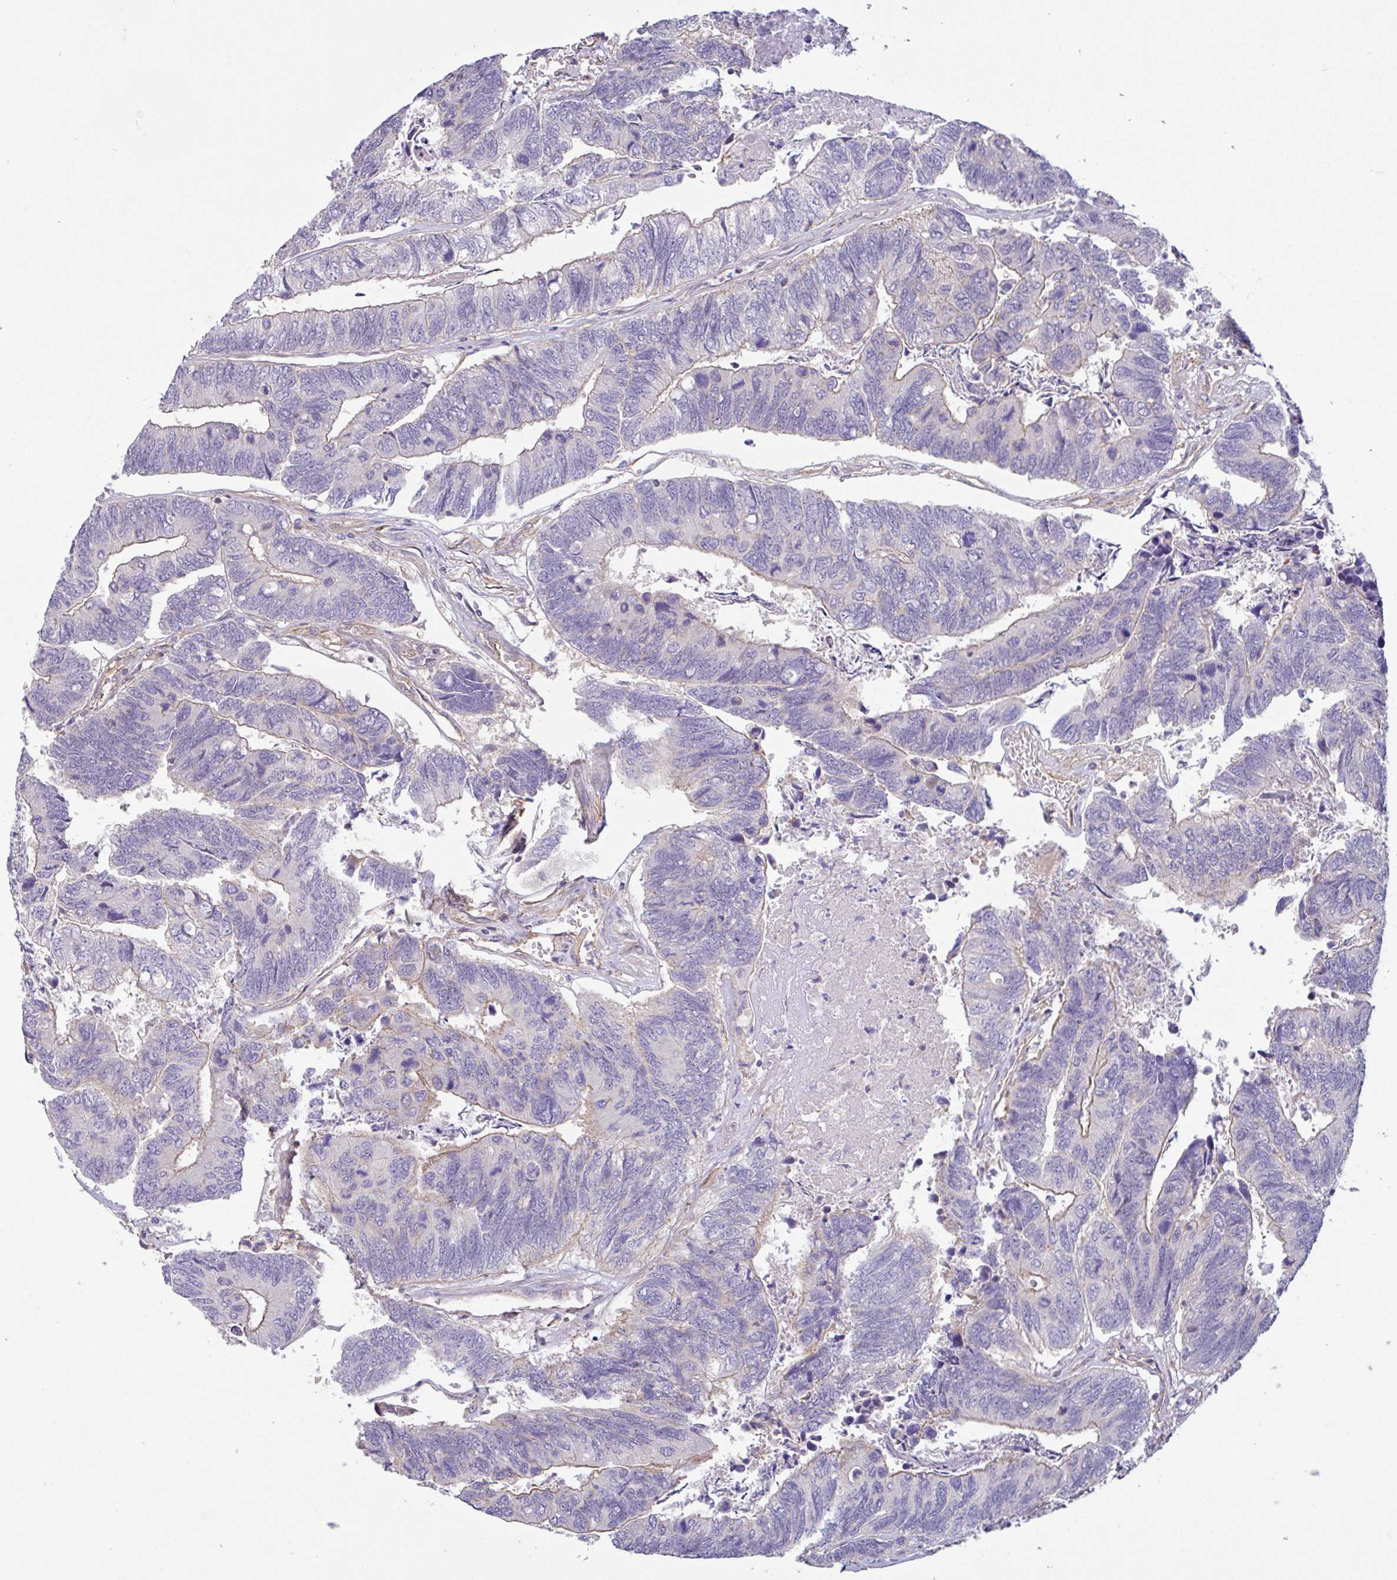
{"staining": {"intensity": "negative", "quantity": "none", "location": "none"}, "tissue": "colorectal cancer", "cell_type": "Tumor cells", "image_type": "cancer", "snomed": [{"axis": "morphology", "description": "Adenocarcinoma, NOS"}, {"axis": "topography", "description": "Colon"}], "caption": "DAB (3,3'-diaminobenzidine) immunohistochemical staining of adenocarcinoma (colorectal) exhibits no significant positivity in tumor cells. The staining was performed using DAB (3,3'-diaminobenzidine) to visualize the protein expression in brown, while the nuclei were stained in blue with hematoxylin (Magnification: 20x).", "gene": "PLCD4", "patient": {"sex": "female", "age": 67}}